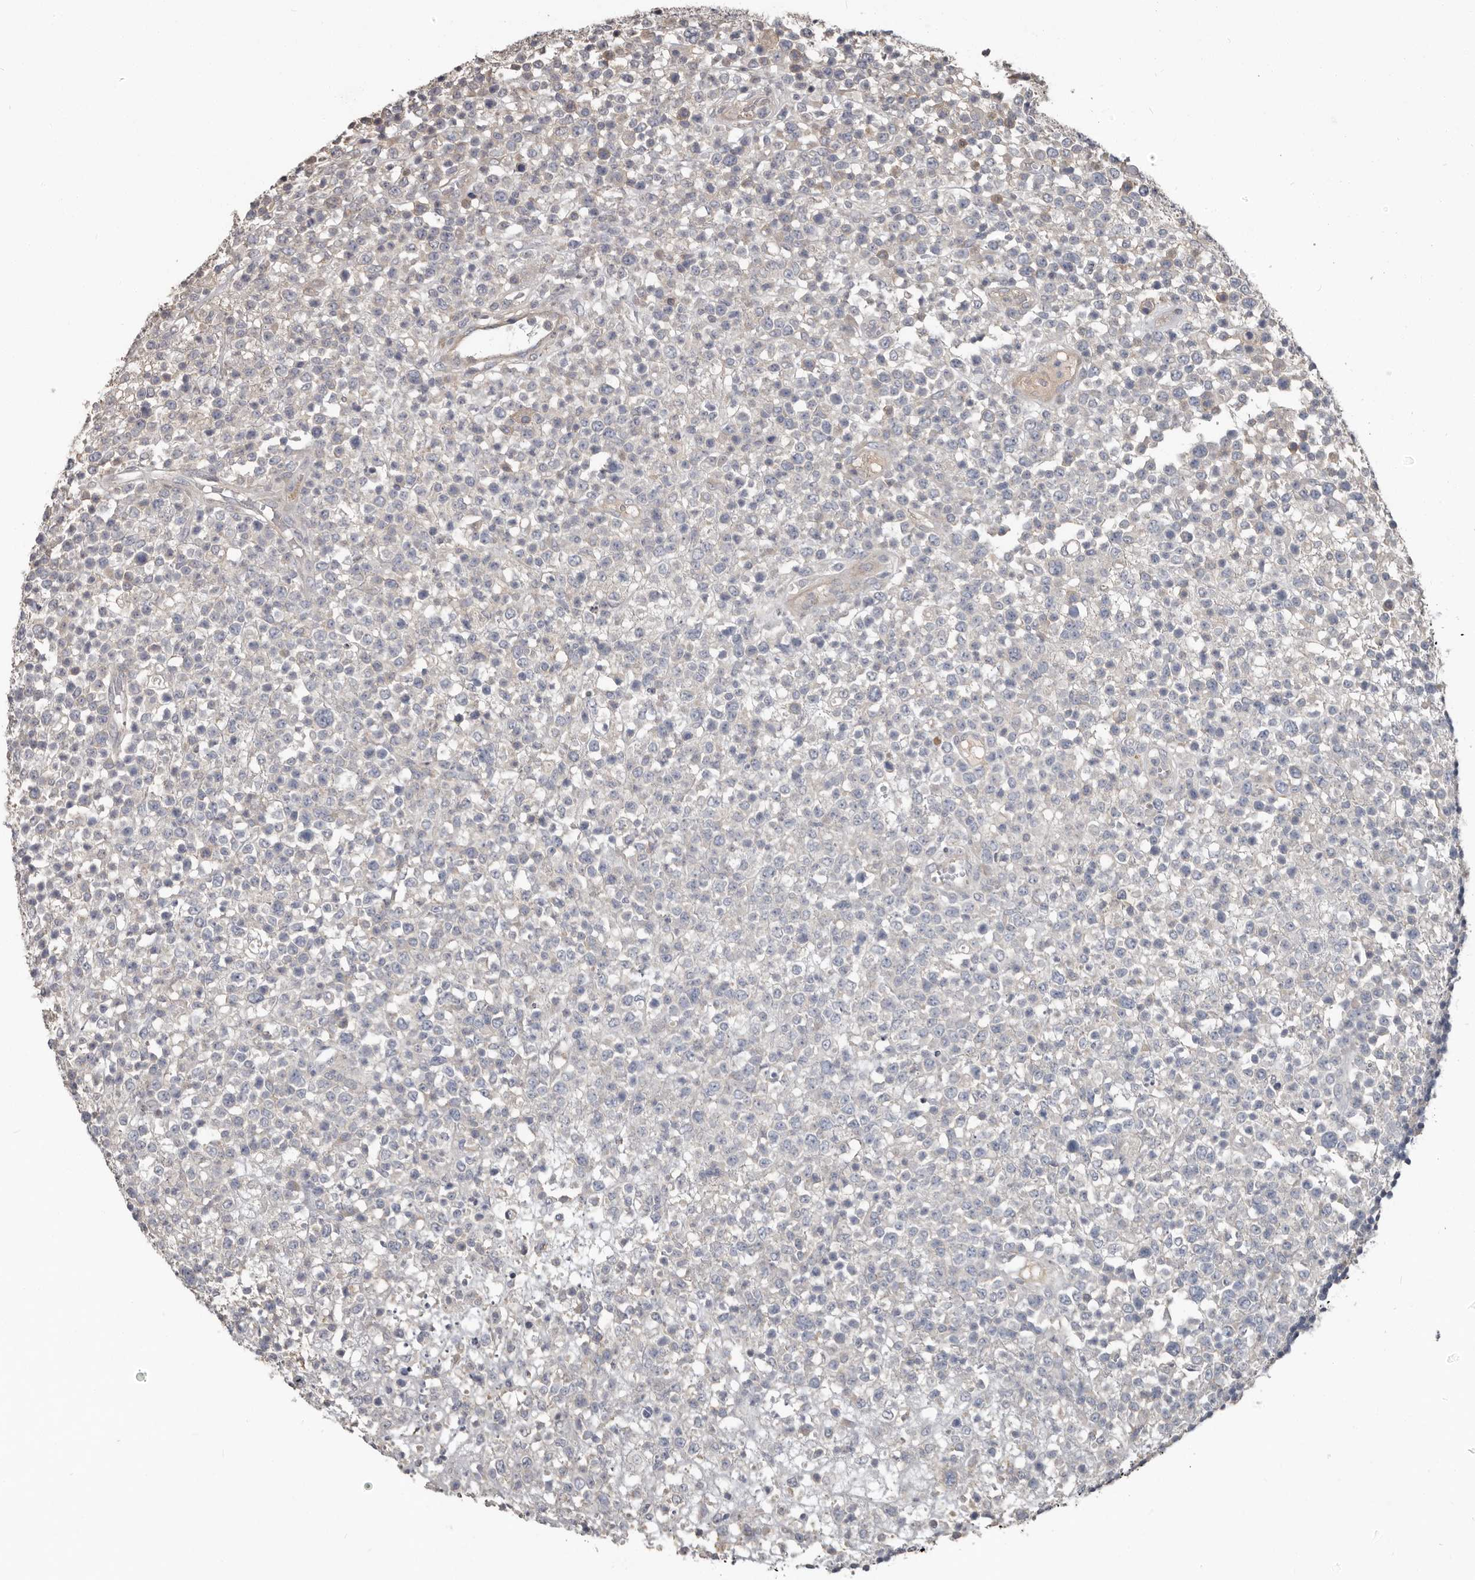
{"staining": {"intensity": "negative", "quantity": "none", "location": "none"}, "tissue": "lymphoma", "cell_type": "Tumor cells", "image_type": "cancer", "snomed": [{"axis": "morphology", "description": "Malignant lymphoma, non-Hodgkin's type, High grade"}, {"axis": "topography", "description": "Colon"}], "caption": "An immunohistochemistry (IHC) photomicrograph of lymphoma is shown. There is no staining in tumor cells of lymphoma.", "gene": "CA6", "patient": {"sex": "female", "age": 53}}